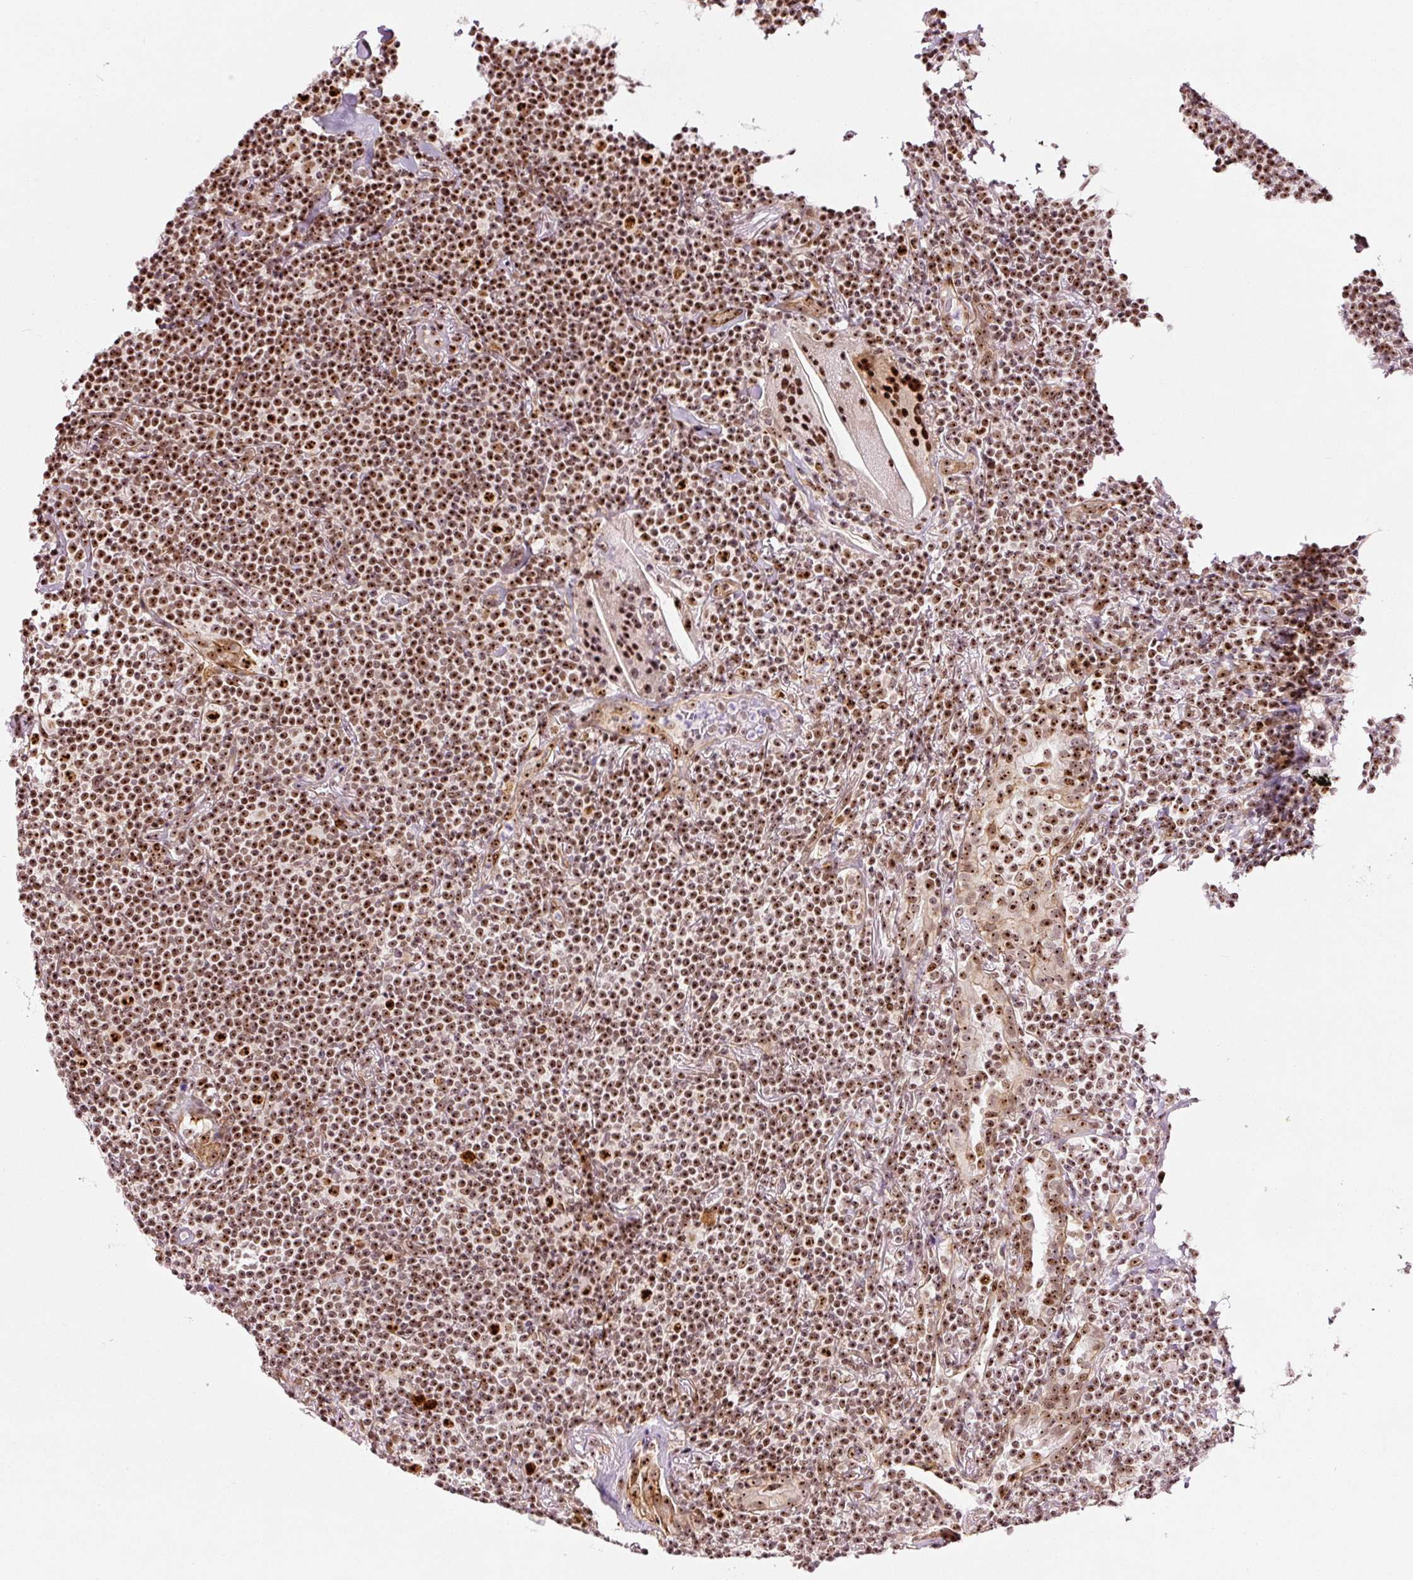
{"staining": {"intensity": "strong", "quantity": ">75%", "location": "nuclear"}, "tissue": "lymphoma", "cell_type": "Tumor cells", "image_type": "cancer", "snomed": [{"axis": "morphology", "description": "Malignant lymphoma, non-Hodgkin's type, Low grade"}, {"axis": "topography", "description": "Lung"}], "caption": "Protein expression analysis of low-grade malignant lymphoma, non-Hodgkin's type displays strong nuclear positivity in about >75% of tumor cells.", "gene": "GNL3", "patient": {"sex": "female", "age": 71}}